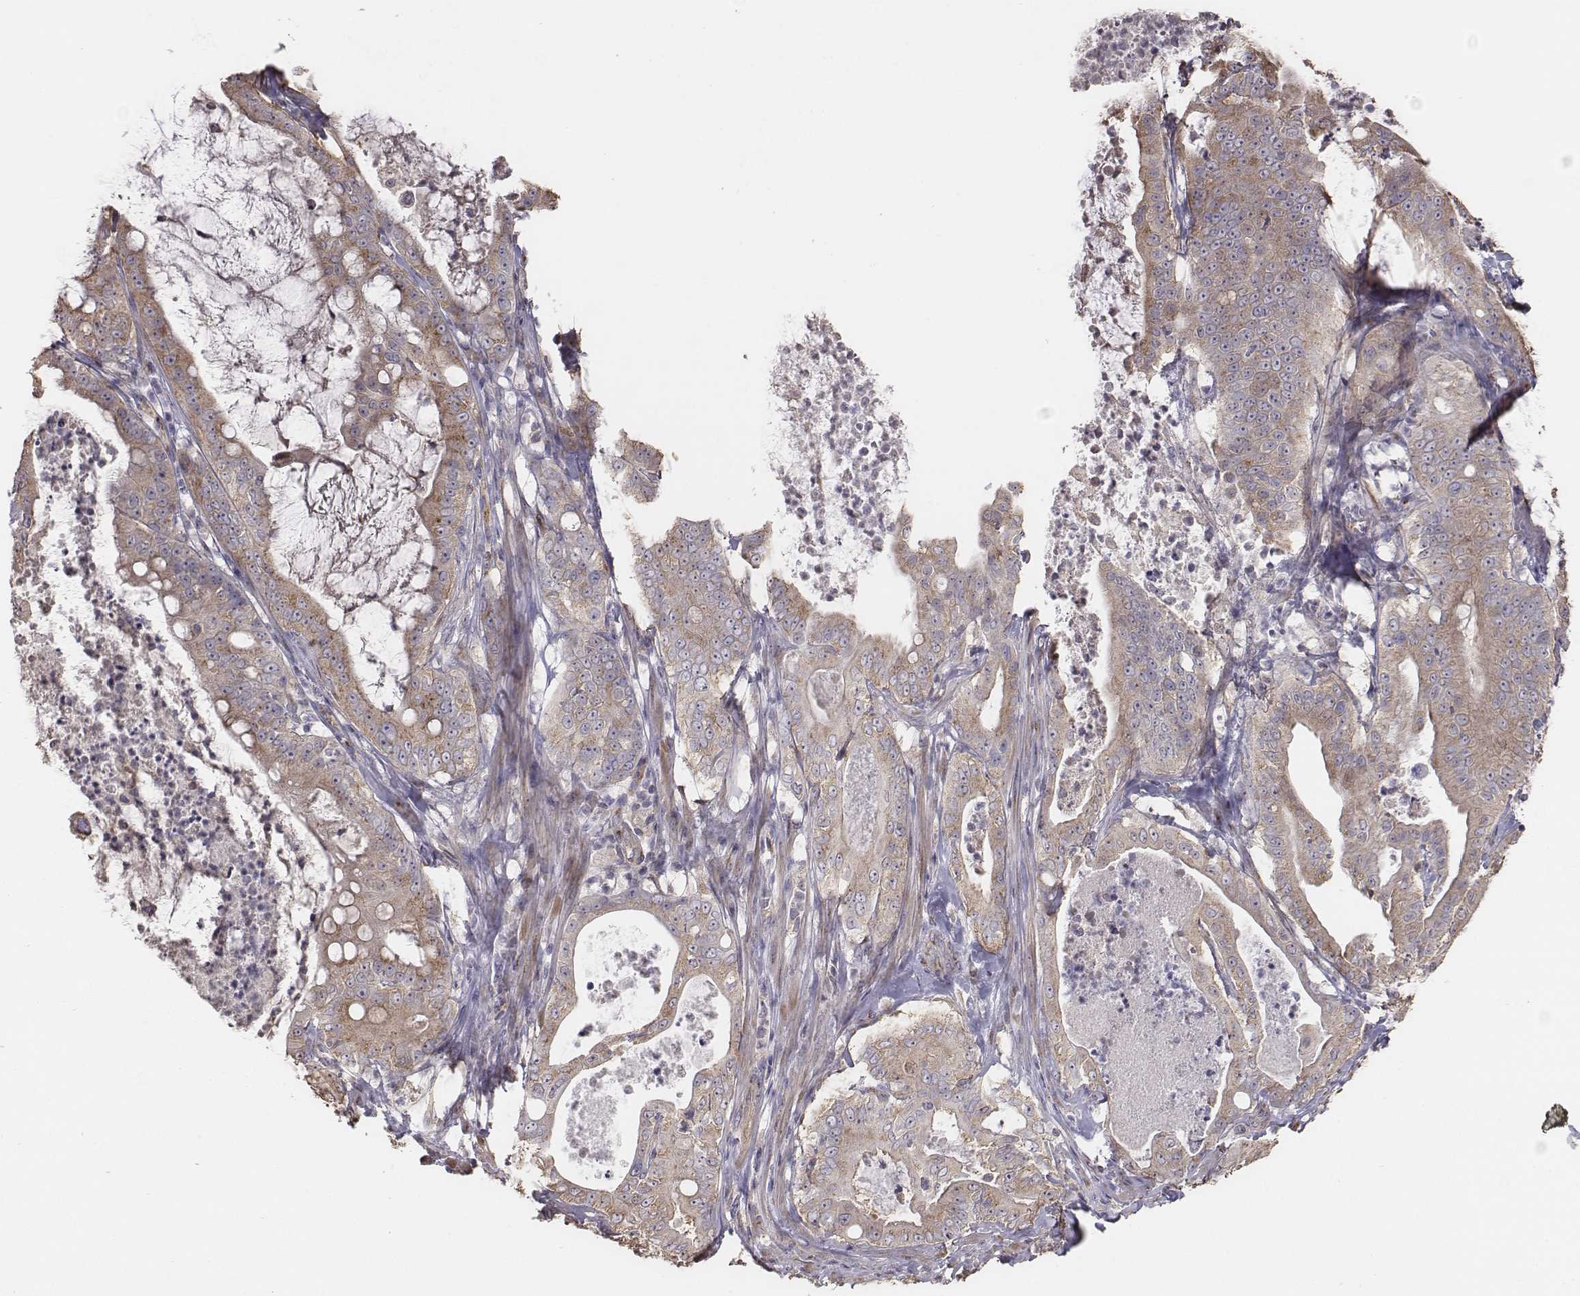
{"staining": {"intensity": "moderate", "quantity": ">75%", "location": "cytoplasmic/membranous"}, "tissue": "pancreatic cancer", "cell_type": "Tumor cells", "image_type": "cancer", "snomed": [{"axis": "morphology", "description": "Adenocarcinoma, NOS"}, {"axis": "topography", "description": "Pancreas"}], "caption": "Pancreatic cancer (adenocarcinoma) stained with DAB immunohistochemistry reveals medium levels of moderate cytoplasmic/membranous positivity in about >75% of tumor cells. (DAB IHC, brown staining for protein, blue staining for nuclei).", "gene": "AP1B1", "patient": {"sex": "male", "age": 71}}